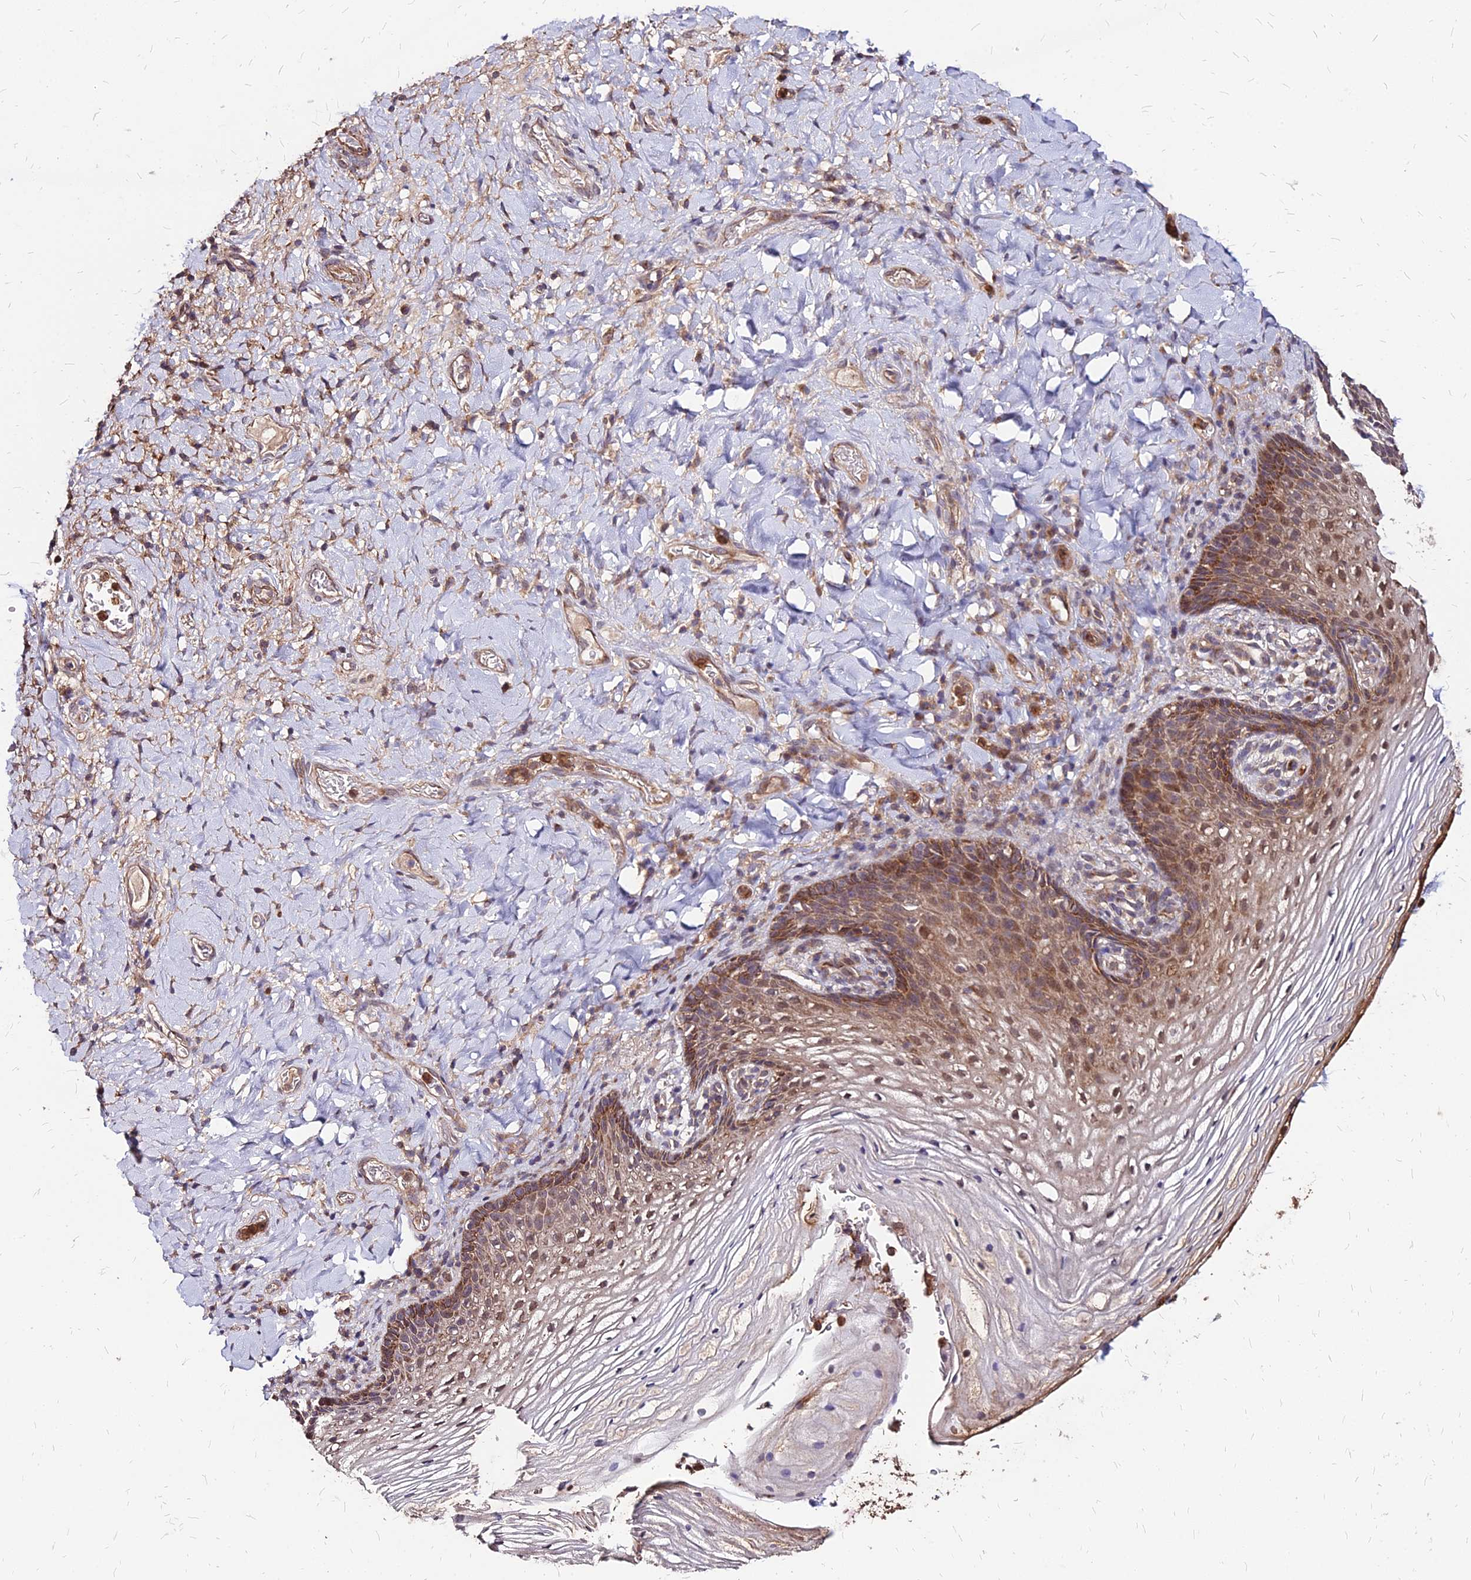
{"staining": {"intensity": "moderate", "quantity": ">75%", "location": "cytoplasmic/membranous,nuclear"}, "tissue": "vagina", "cell_type": "Squamous epithelial cells", "image_type": "normal", "snomed": [{"axis": "morphology", "description": "Normal tissue, NOS"}, {"axis": "topography", "description": "Vagina"}], "caption": "Protein staining of benign vagina exhibits moderate cytoplasmic/membranous,nuclear expression in about >75% of squamous epithelial cells.", "gene": "APBA3", "patient": {"sex": "female", "age": 60}}